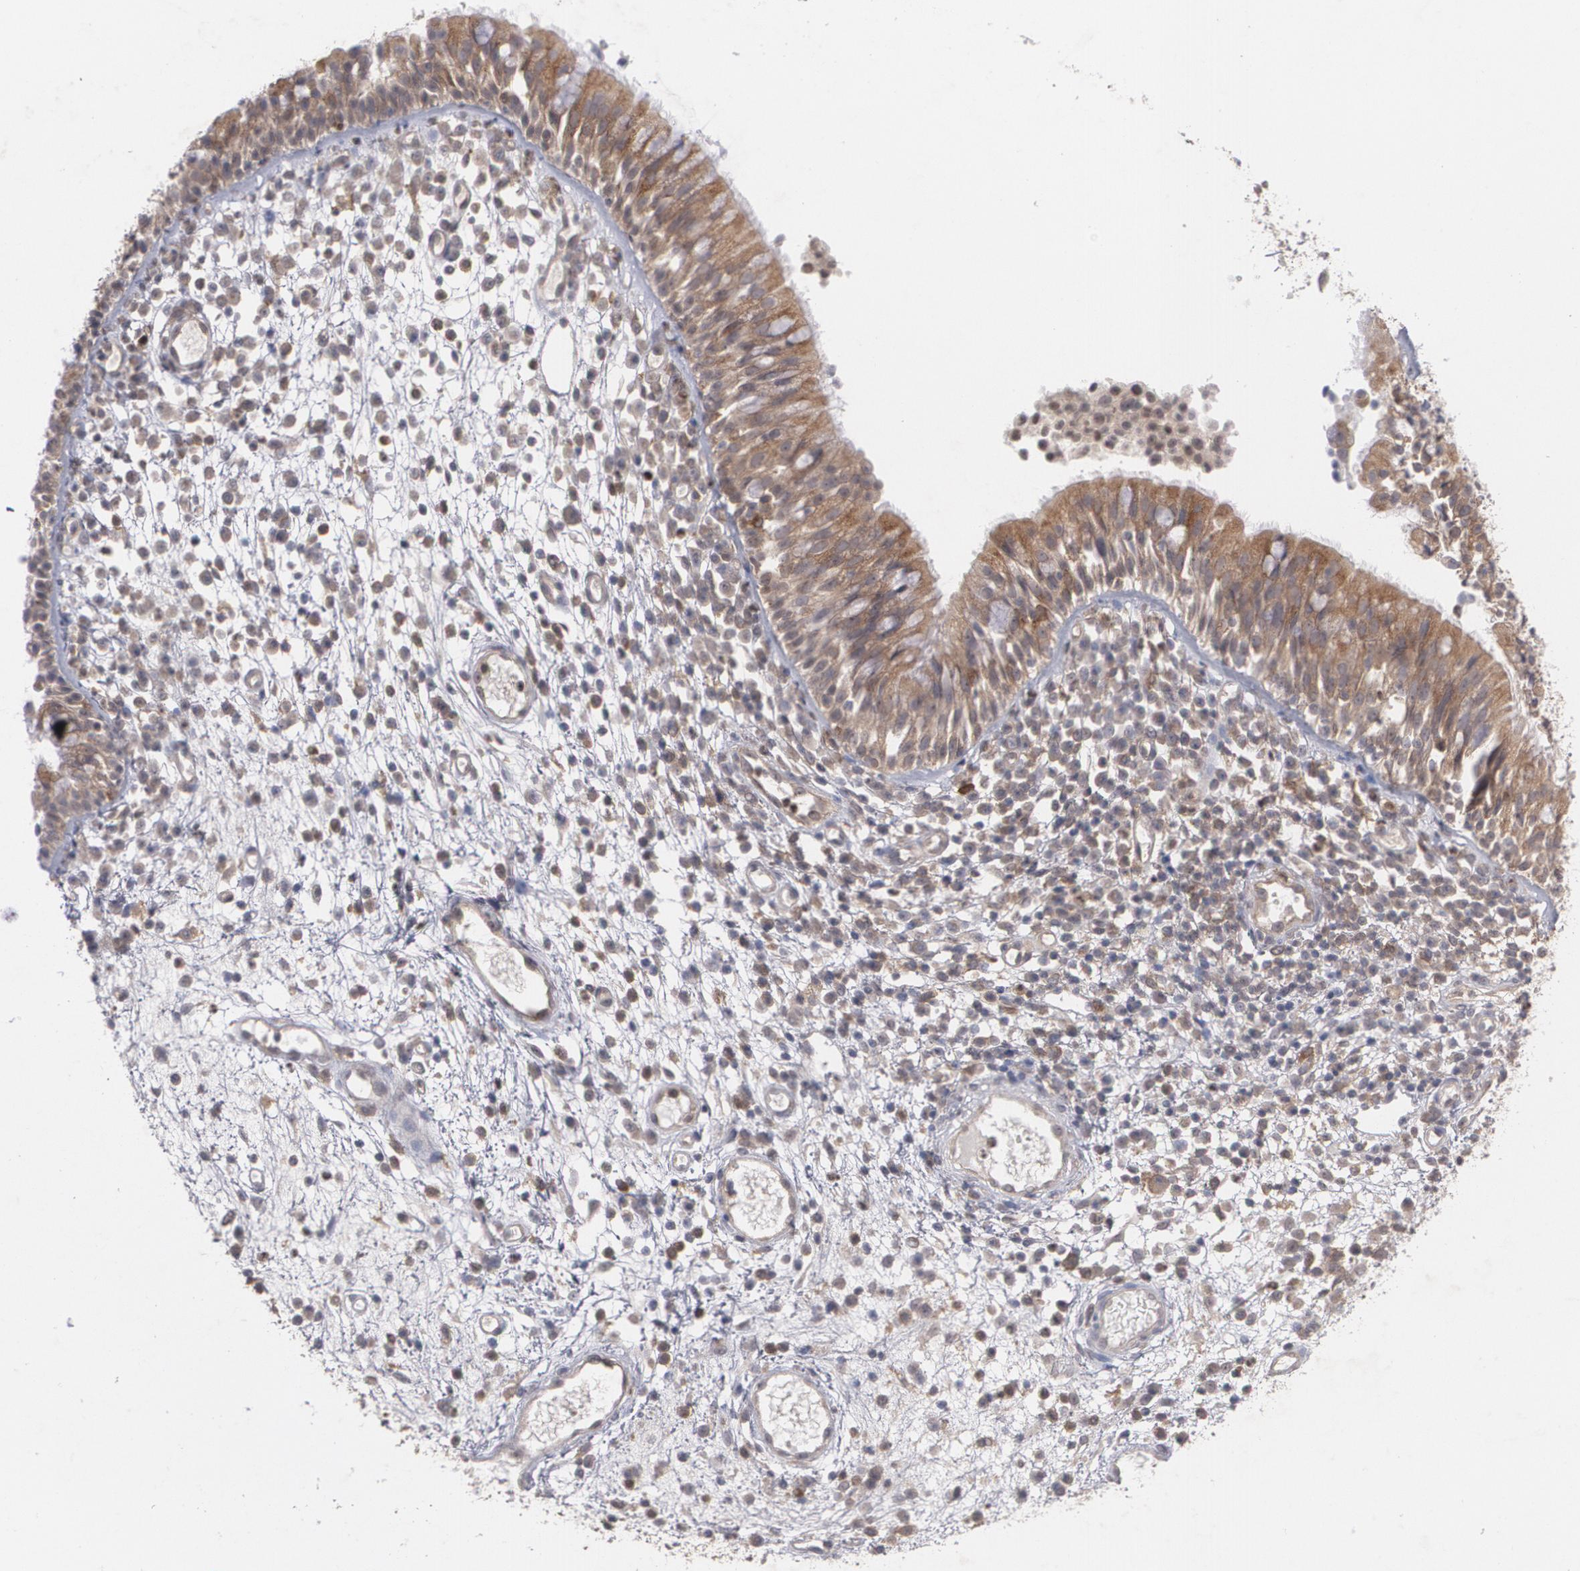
{"staining": {"intensity": "strong", "quantity": ">75%", "location": "cytoplasmic/membranous"}, "tissue": "nasopharynx", "cell_type": "Respiratory epithelial cells", "image_type": "normal", "snomed": [{"axis": "morphology", "description": "Normal tissue, NOS"}, {"axis": "morphology", "description": "Inflammation, NOS"}, {"axis": "morphology", "description": "Malignant melanoma, Metastatic site"}, {"axis": "topography", "description": "Nasopharynx"}], "caption": "This histopathology image exhibits immunohistochemistry staining of unremarkable nasopharynx, with high strong cytoplasmic/membranous staining in about >75% of respiratory epithelial cells.", "gene": "HTT", "patient": {"sex": "female", "age": 55}}